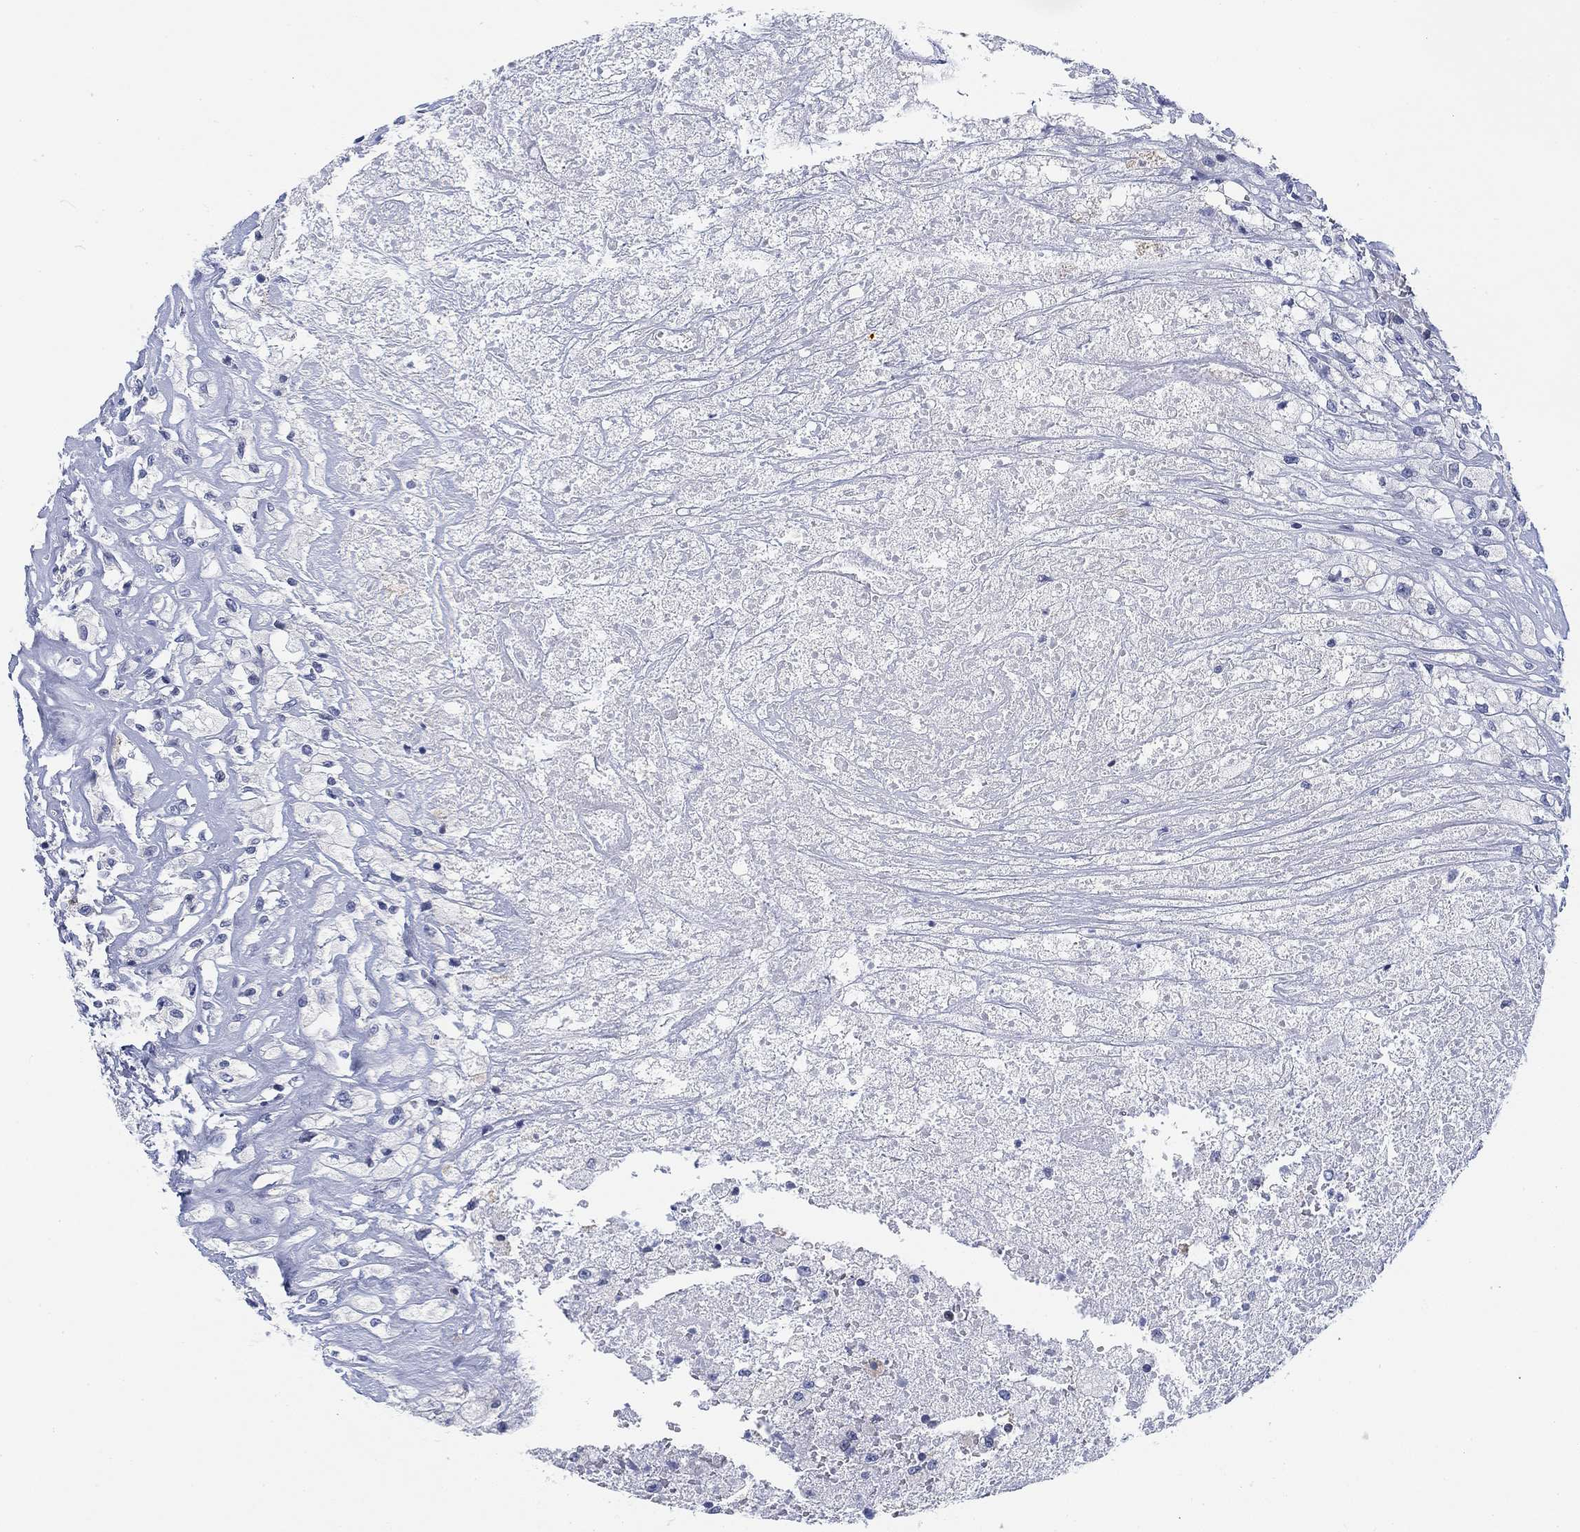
{"staining": {"intensity": "negative", "quantity": "none", "location": "none"}, "tissue": "testis cancer", "cell_type": "Tumor cells", "image_type": "cancer", "snomed": [{"axis": "morphology", "description": "Necrosis, NOS"}, {"axis": "morphology", "description": "Carcinoma, Embryonal, NOS"}, {"axis": "topography", "description": "Testis"}], "caption": "IHC of human embryonal carcinoma (testis) displays no expression in tumor cells.", "gene": "FYB1", "patient": {"sex": "male", "age": 19}}